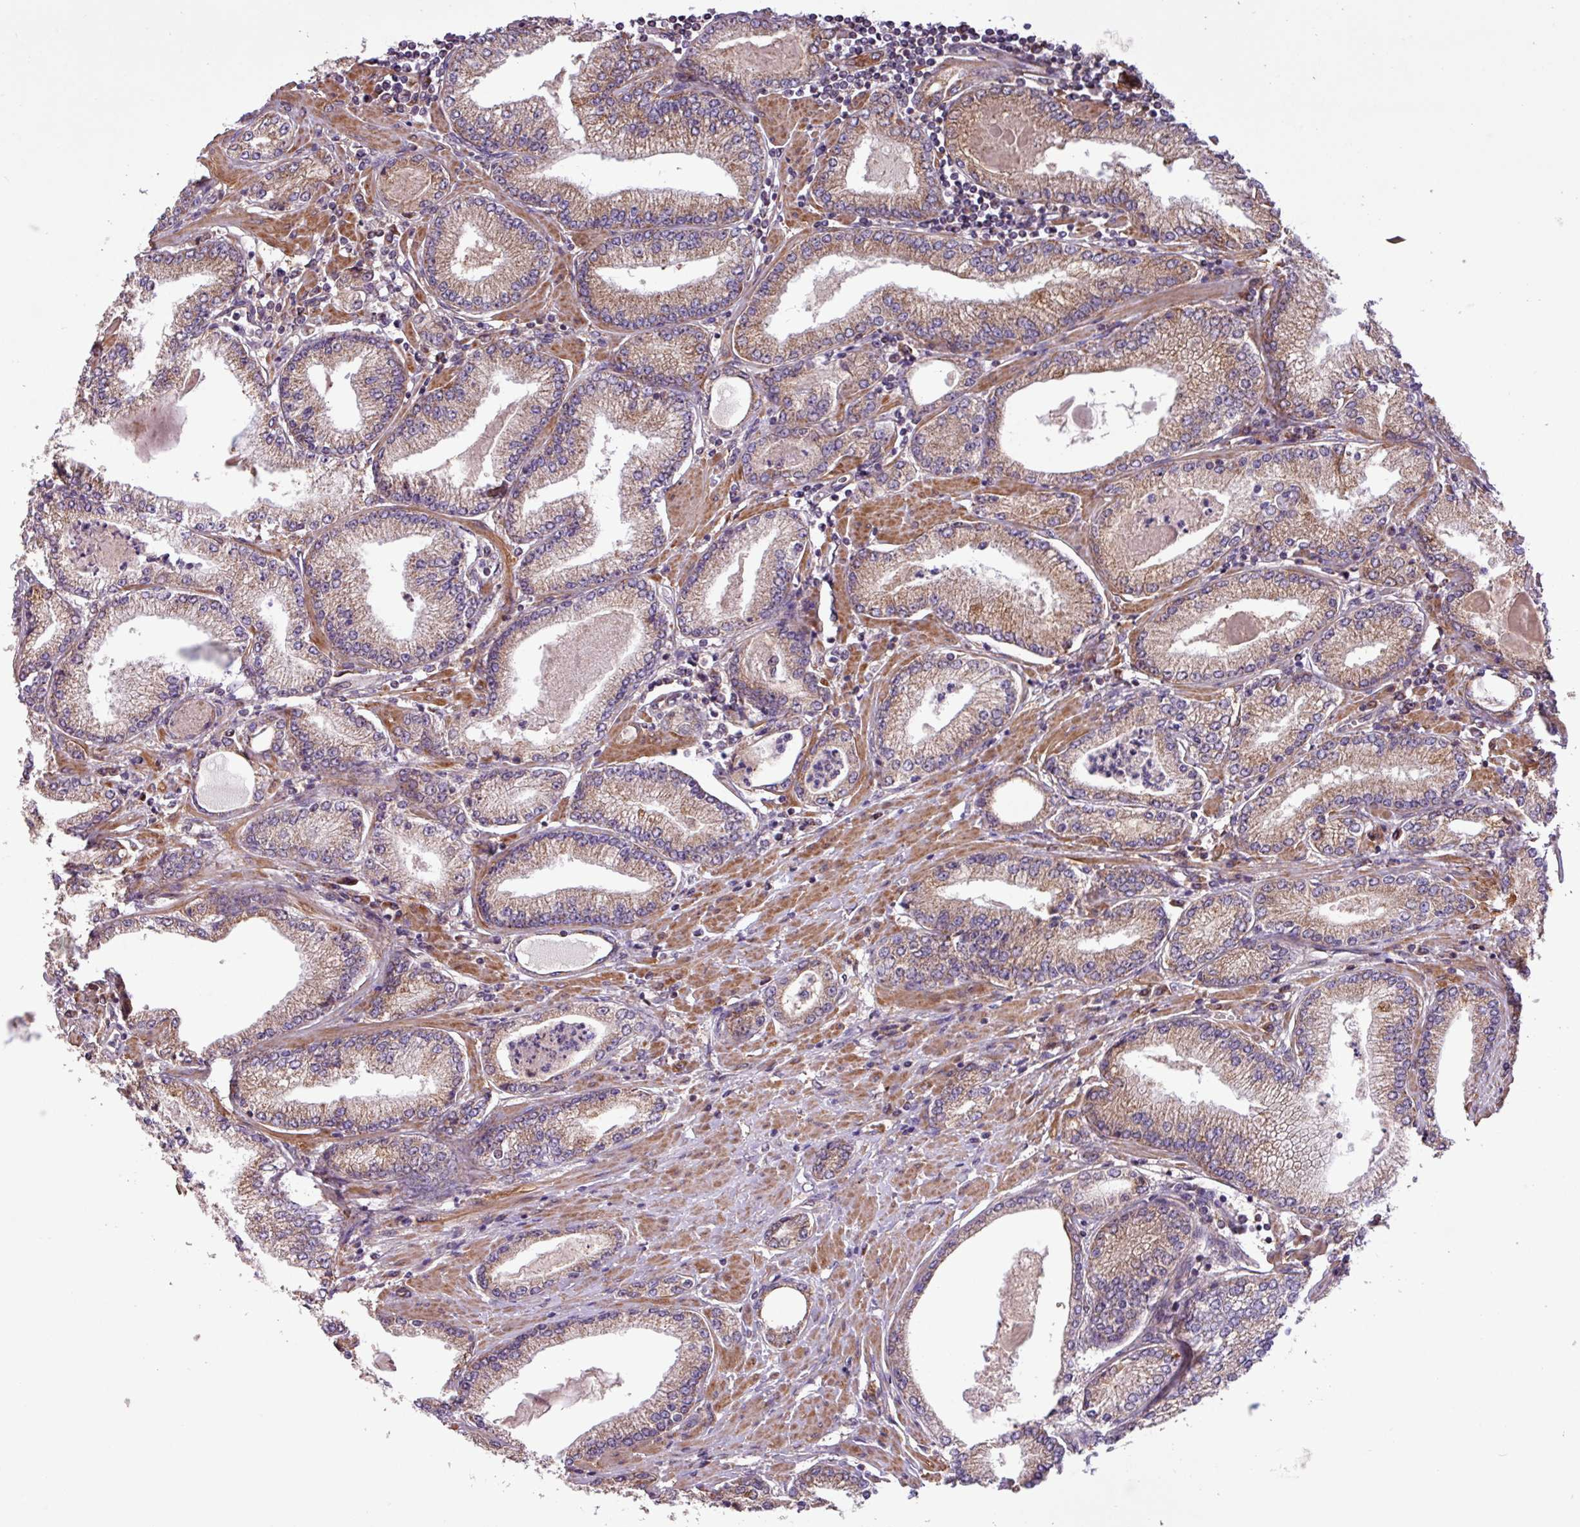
{"staining": {"intensity": "moderate", "quantity": ">75%", "location": "cytoplasmic/membranous"}, "tissue": "prostate cancer", "cell_type": "Tumor cells", "image_type": "cancer", "snomed": [{"axis": "morphology", "description": "Adenocarcinoma, High grade"}, {"axis": "topography", "description": "Prostate"}], "caption": "Immunohistochemical staining of prostate high-grade adenocarcinoma exhibits medium levels of moderate cytoplasmic/membranous staining in approximately >75% of tumor cells. (DAB (3,3'-diaminobenzidine) IHC with brightfield microscopy, high magnification).", "gene": "TIMM10B", "patient": {"sex": "male", "age": 66}}